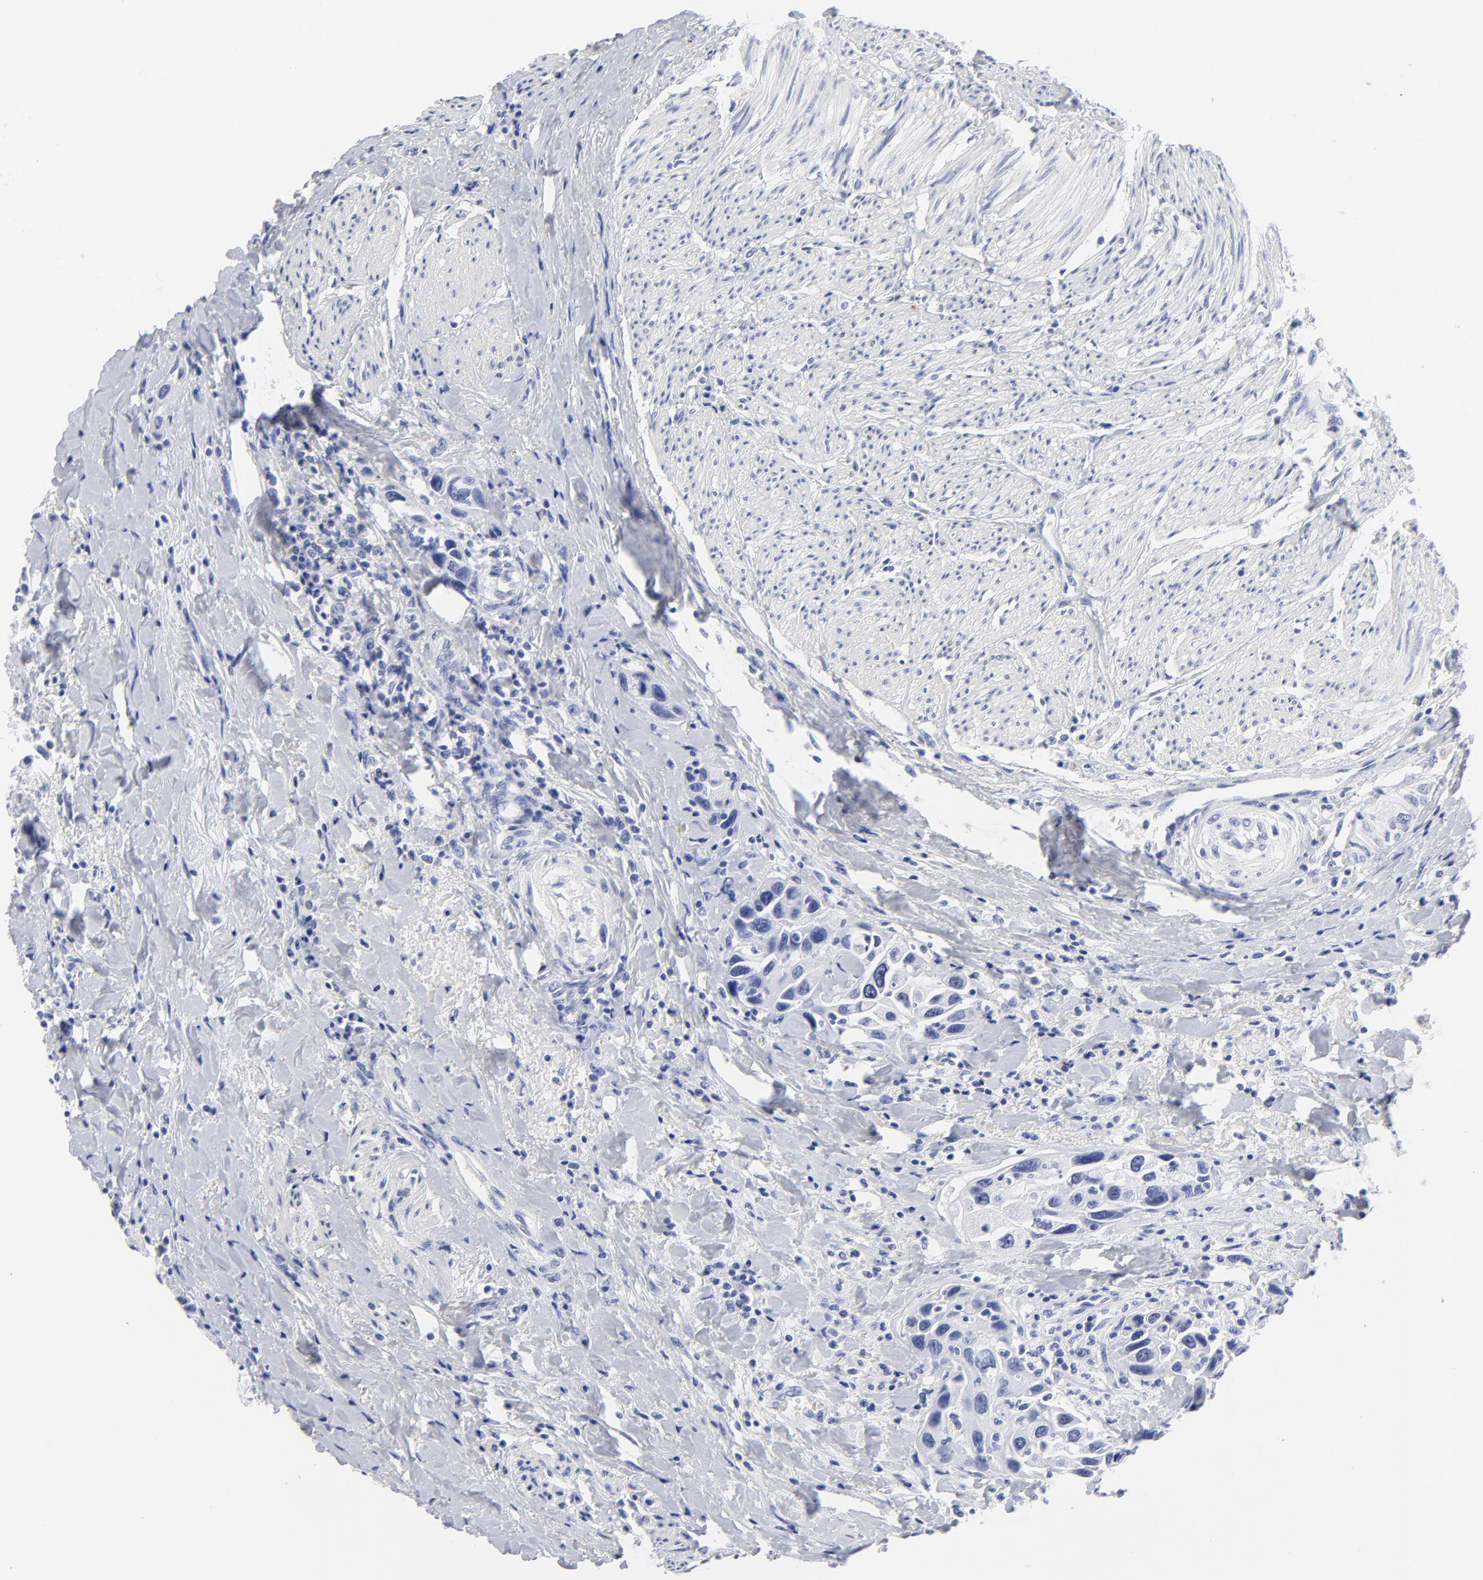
{"staining": {"intensity": "negative", "quantity": "none", "location": "none"}, "tissue": "urothelial cancer", "cell_type": "Tumor cells", "image_type": "cancer", "snomed": [{"axis": "morphology", "description": "Urothelial carcinoma, High grade"}, {"axis": "topography", "description": "Urinary bladder"}], "caption": "Image shows no significant protein expression in tumor cells of urothelial cancer. (Immunohistochemistry, brightfield microscopy, high magnification).", "gene": "ACY1", "patient": {"sex": "male", "age": 66}}